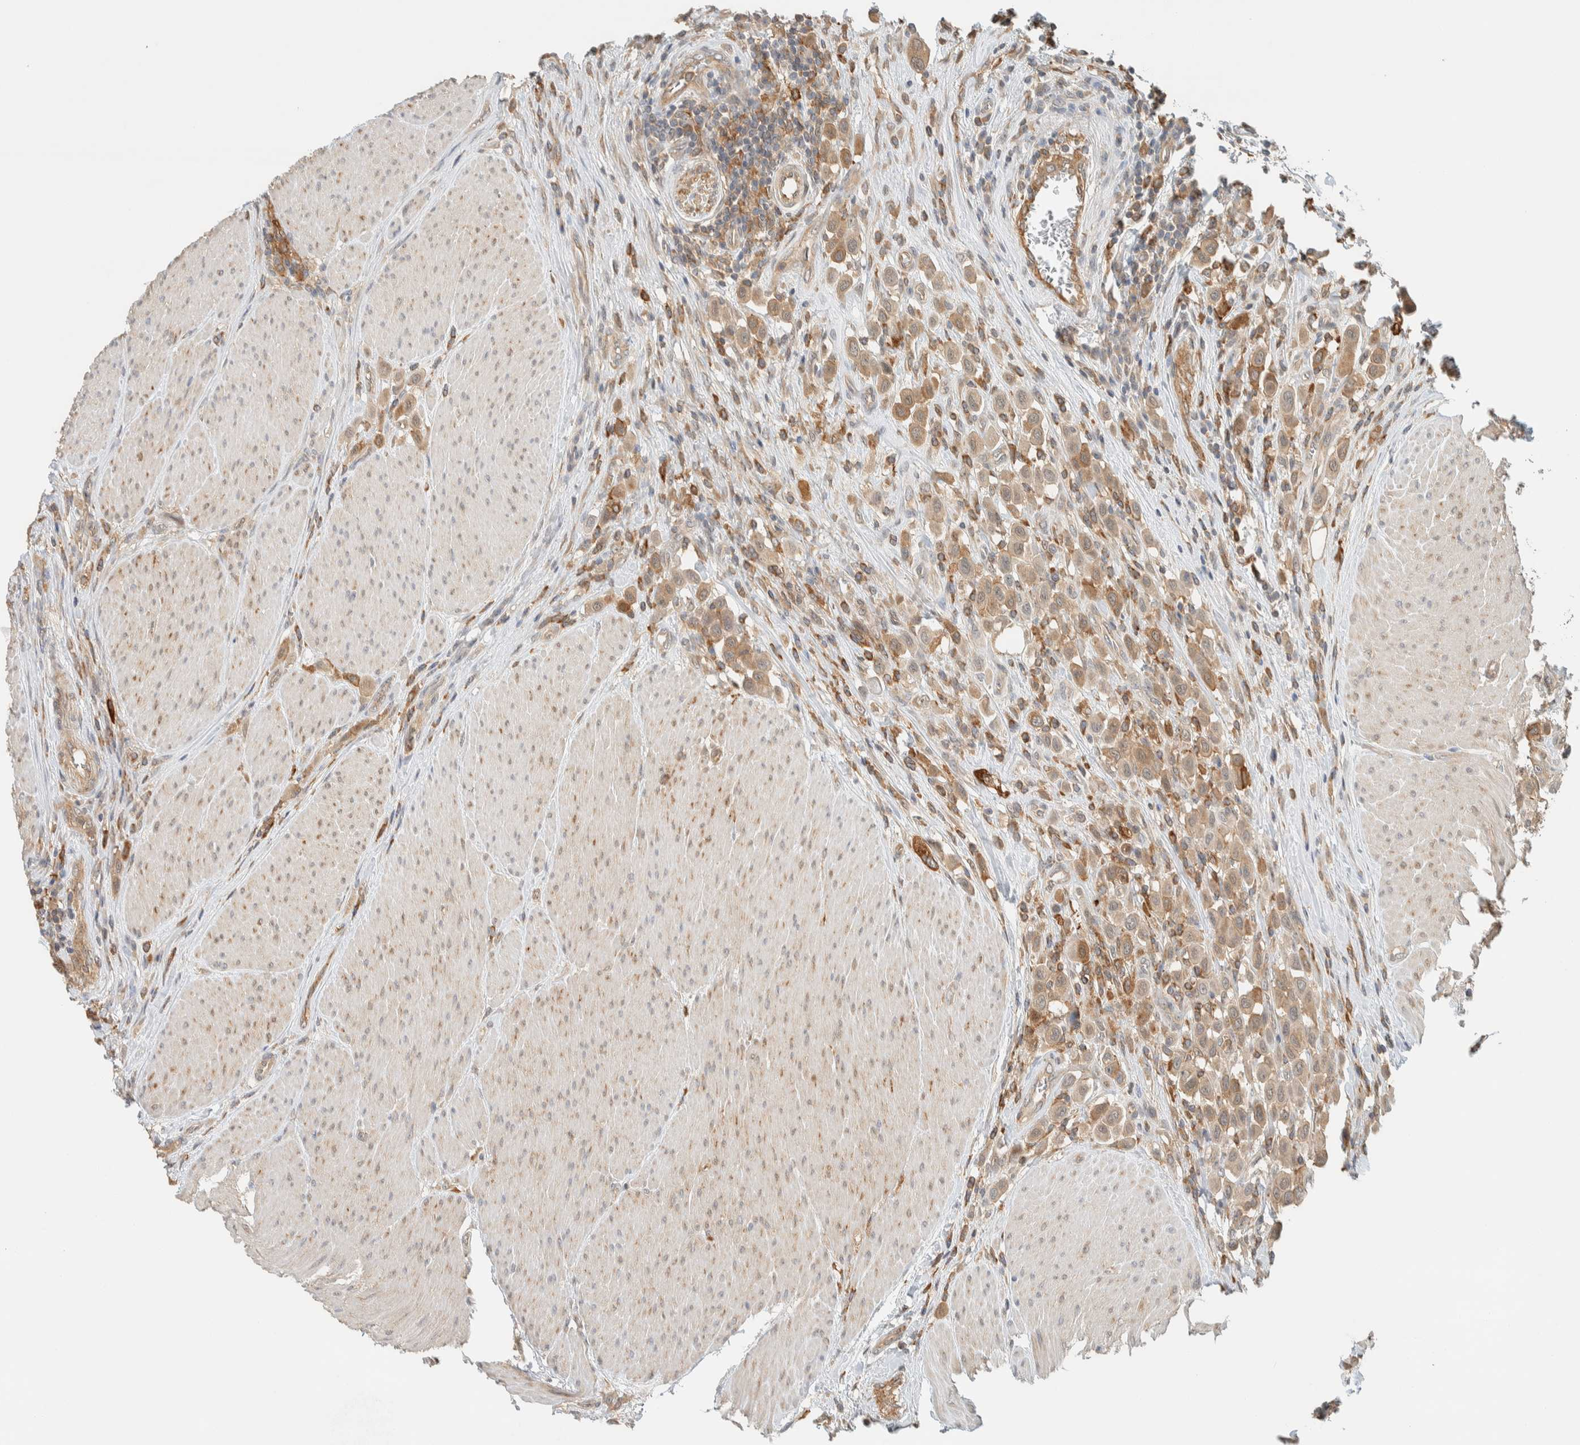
{"staining": {"intensity": "moderate", "quantity": ">75%", "location": "cytoplasmic/membranous"}, "tissue": "urothelial cancer", "cell_type": "Tumor cells", "image_type": "cancer", "snomed": [{"axis": "morphology", "description": "Urothelial carcinoma, High grade"}, {"axis": "topography", "description": "Urinary bladder"}], "caption": "About >75% of tumor cells in human urothelial cancer demonstrate moderate cytoplasmic/membranous protein staining as visualized by brown immunohistochemical staining.", "gene": "RAB11FIP1", "patient": {"sex": "male", "age": 50}}